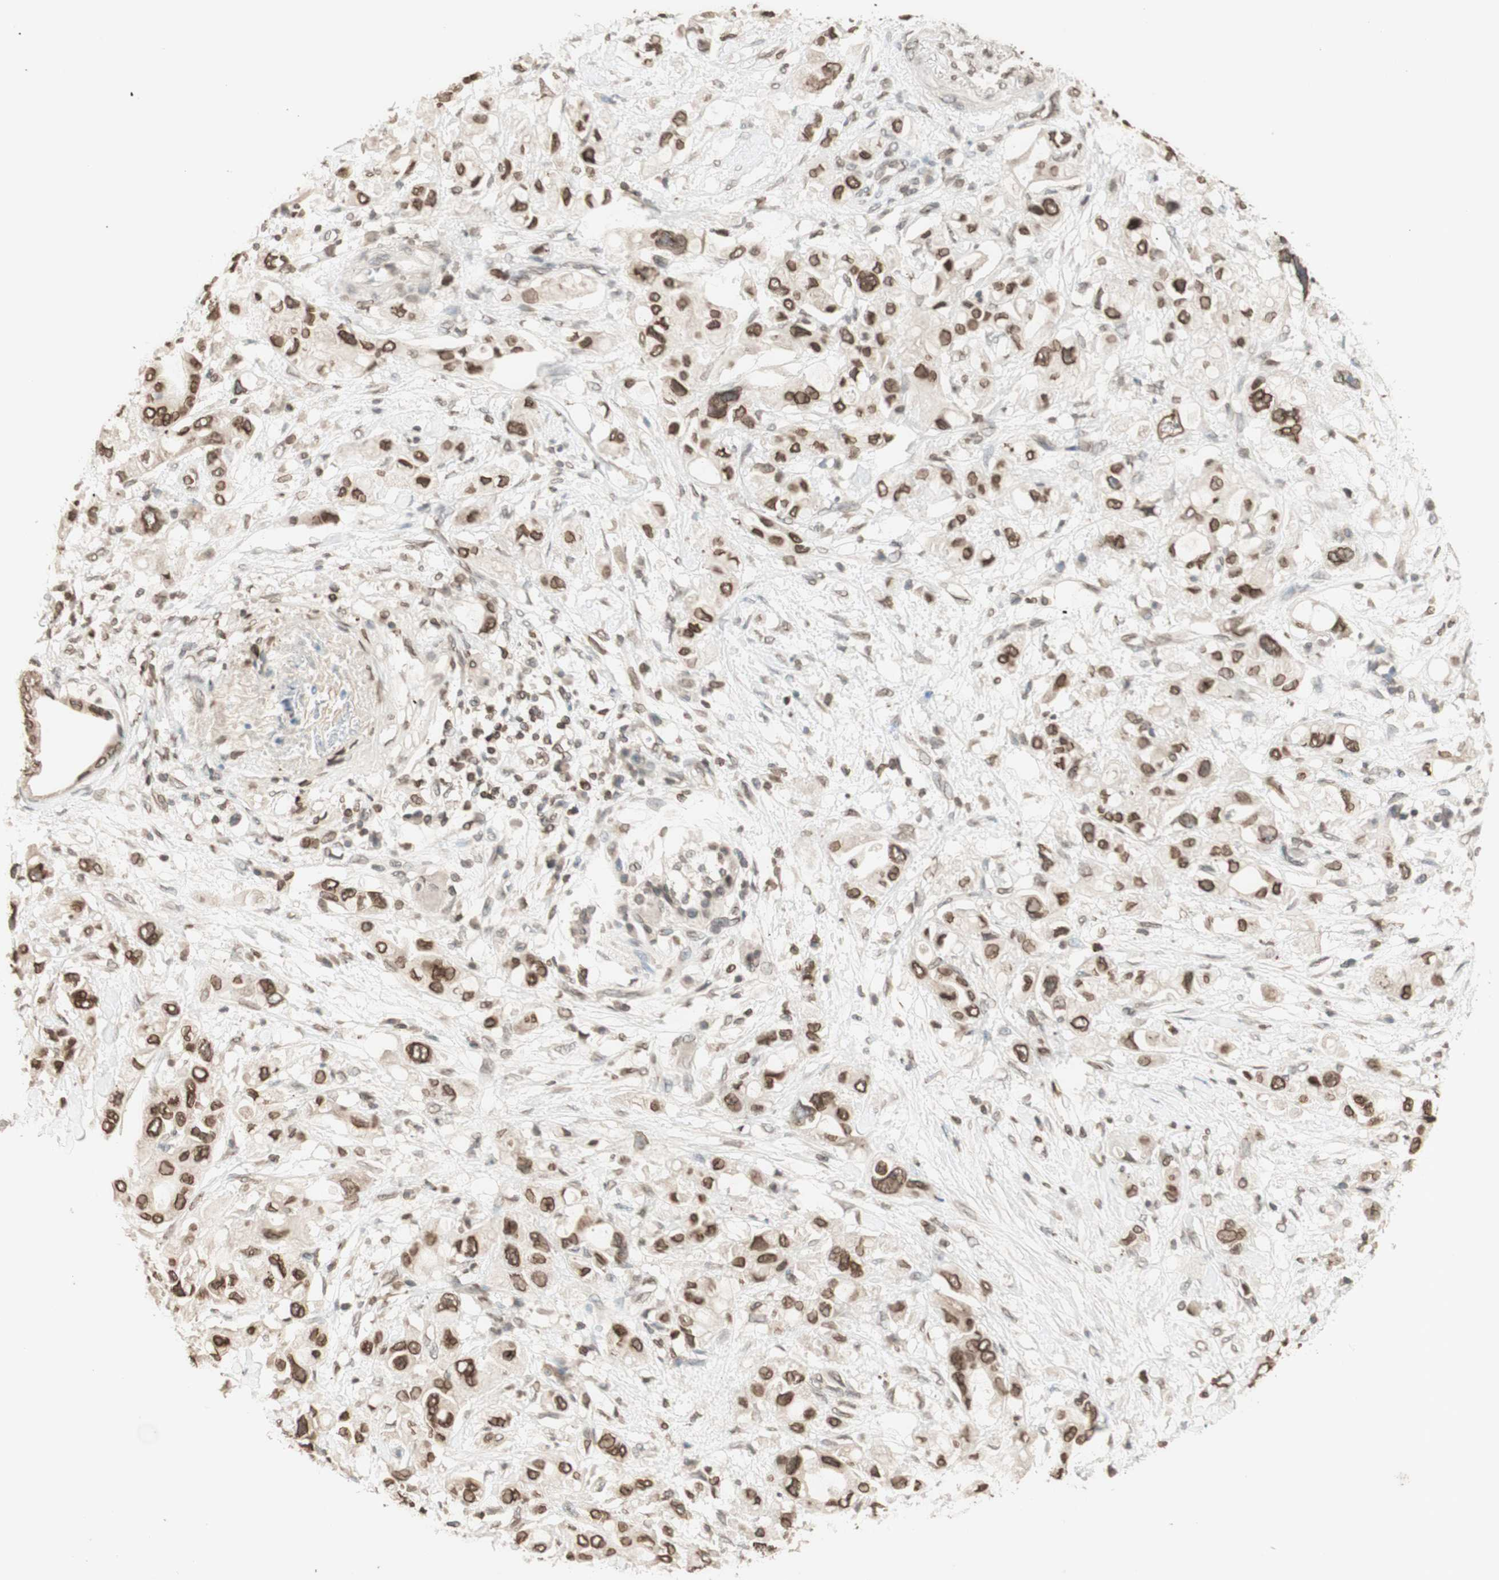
{"staining": {"intensity": "moderate", "quantity": ">75%", "location": "cytoplasmic/membranous,nuclear"}, "tissue": "pancreatic cancer", "cell_type": "Tumor cells", "image_type": "cancer", "snomed": [{"axis": "morphology", "description": "Adenocarcinoma, NOS"}, {"axis": "topography", "description": "Pancreas"}], "caption": "Pancreatic cancer tissue demonstrates moderate cytoplasmic/membranous and nuclear staining in approximately >75% of tumor cells", "gene": "TMPO", "patient": {"sex": "female", "age": 56}}